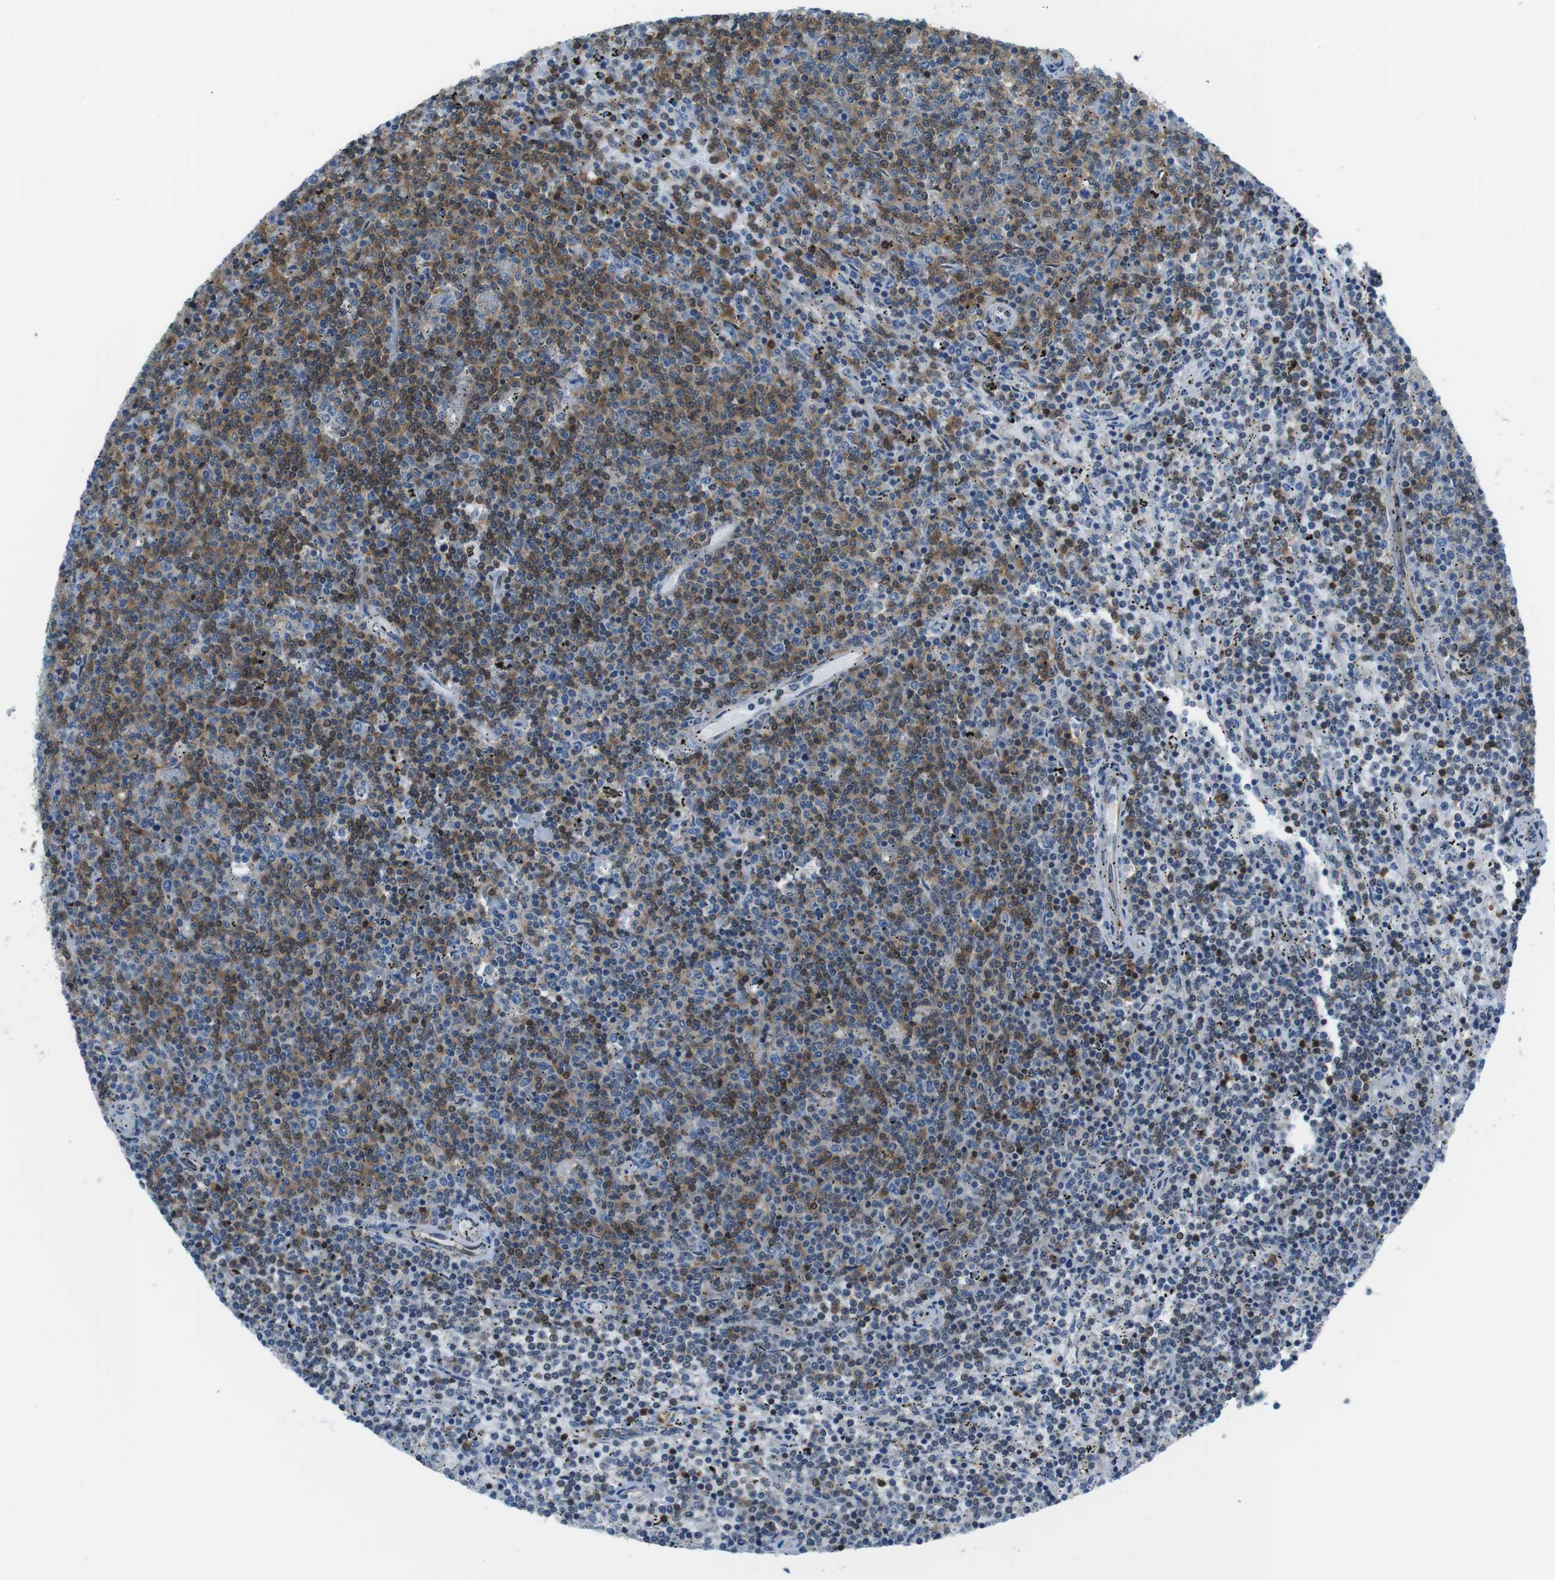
{"staining": {"intensity": "moderate", "quantity": "25%-75%", "location": "cytoplasmic/membranous"}, "tissue": "lymphoma", "cell_type": "Tumor cells", "image_type": "cancer", "snomed": [{"axis": "morphology", "description": "Malignant lymphoma, non-Hodgkin's type, Low grade"}, {"axis": "topography", "description": "Spleen"}], "caption": "Immunohistochemistry (IHC) of human malignant lymphoma, non-Hodgkin's type (low-grade) demonstrates medium levels of moderate cytoplasmic/membranous staining in about 25%-75% of tumor cells.", "gene": "TES", "patient": {"sex": "female", "age": 50}}